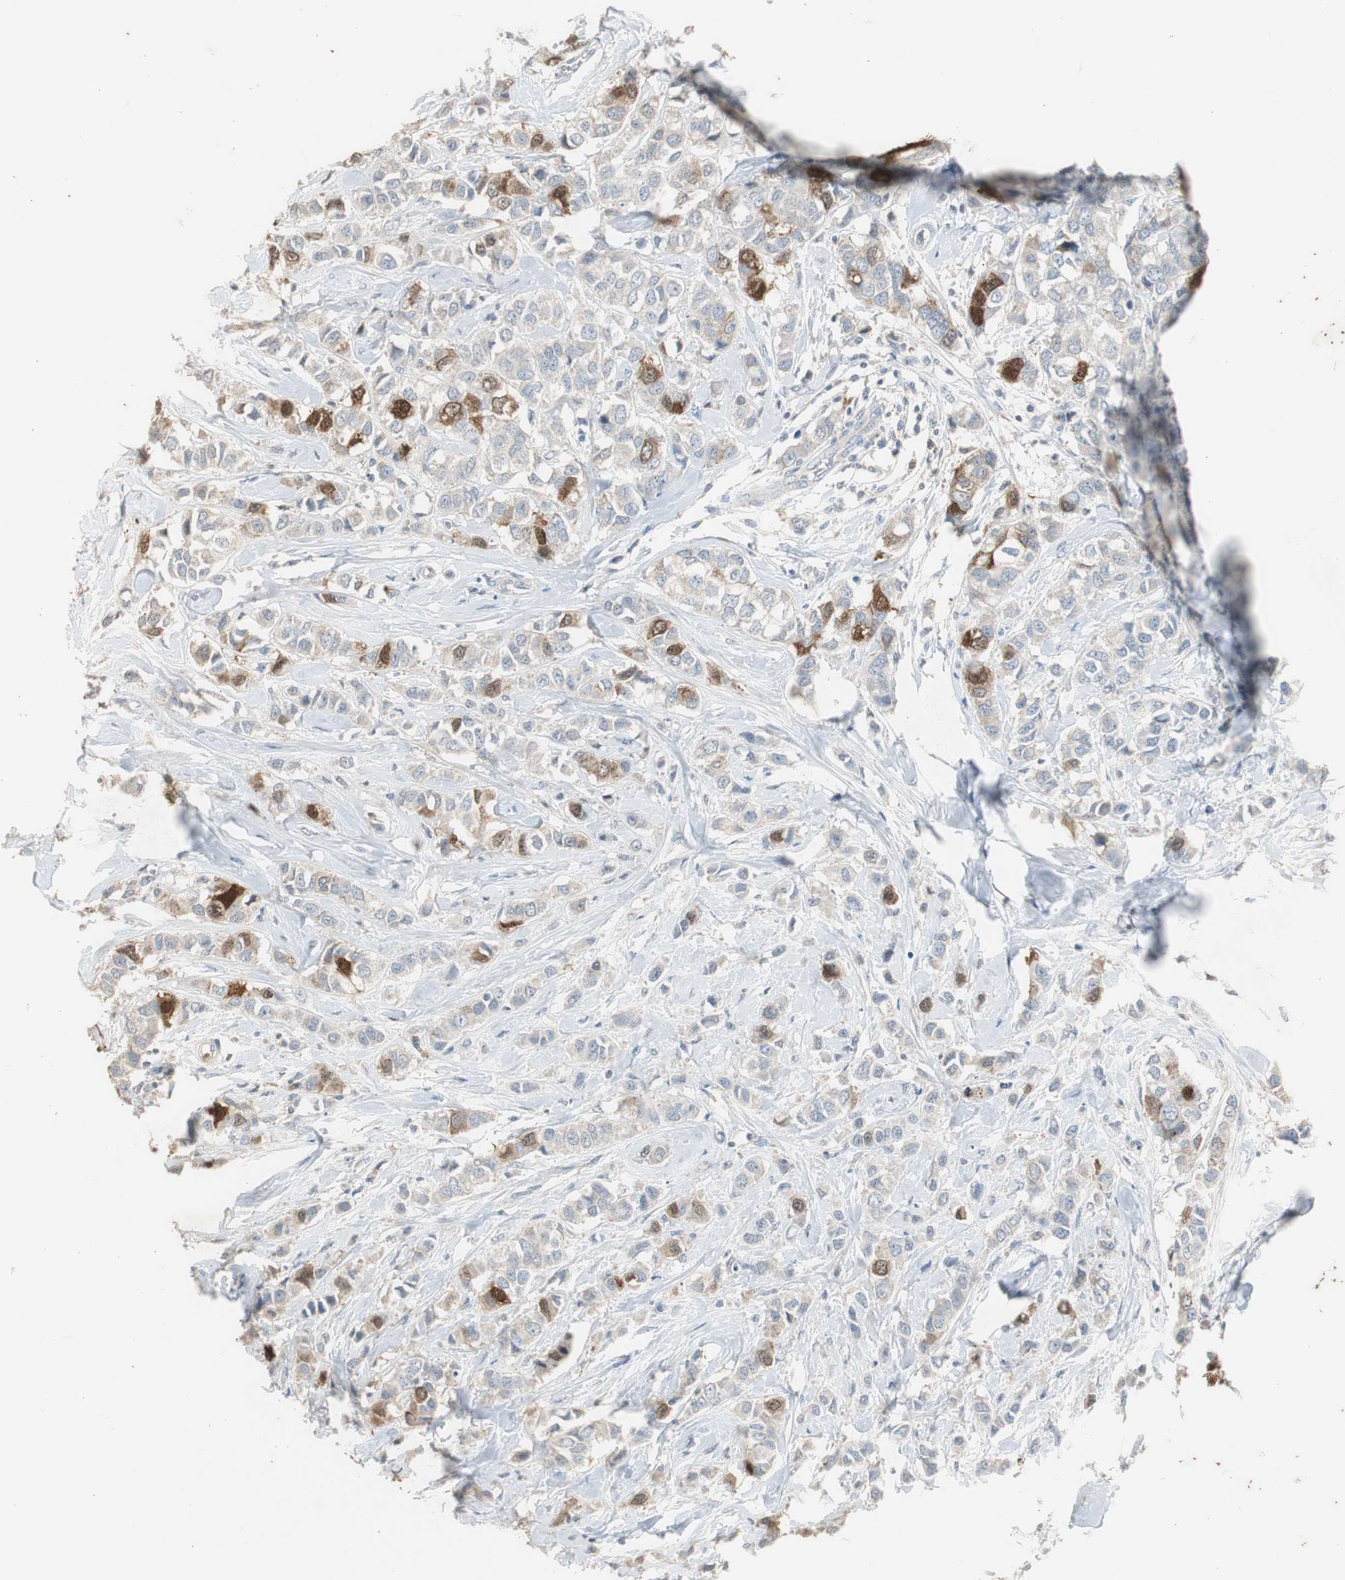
{"staining": {"intensity": "moderate", "quantity": "25%-75%", "location": "cytoplasmic/membranous"}, "tissue": "breast cancer", "cell_type": "Tumor cells", "image_type": "cancer", "snomed": [{"axis": "morphology", "description": "Duct carcinoma"}, {"axis": "topography", "description": "Breast"}], "caption": "A micrograph showing moderate cytoplasmic/membranous positivity in about 25%-75% of tumor cells in breast cancer, as visualized by brown immunohistochemical staining.", "gene": "TK1", "patient": {"sex": "female", "age": 50}}